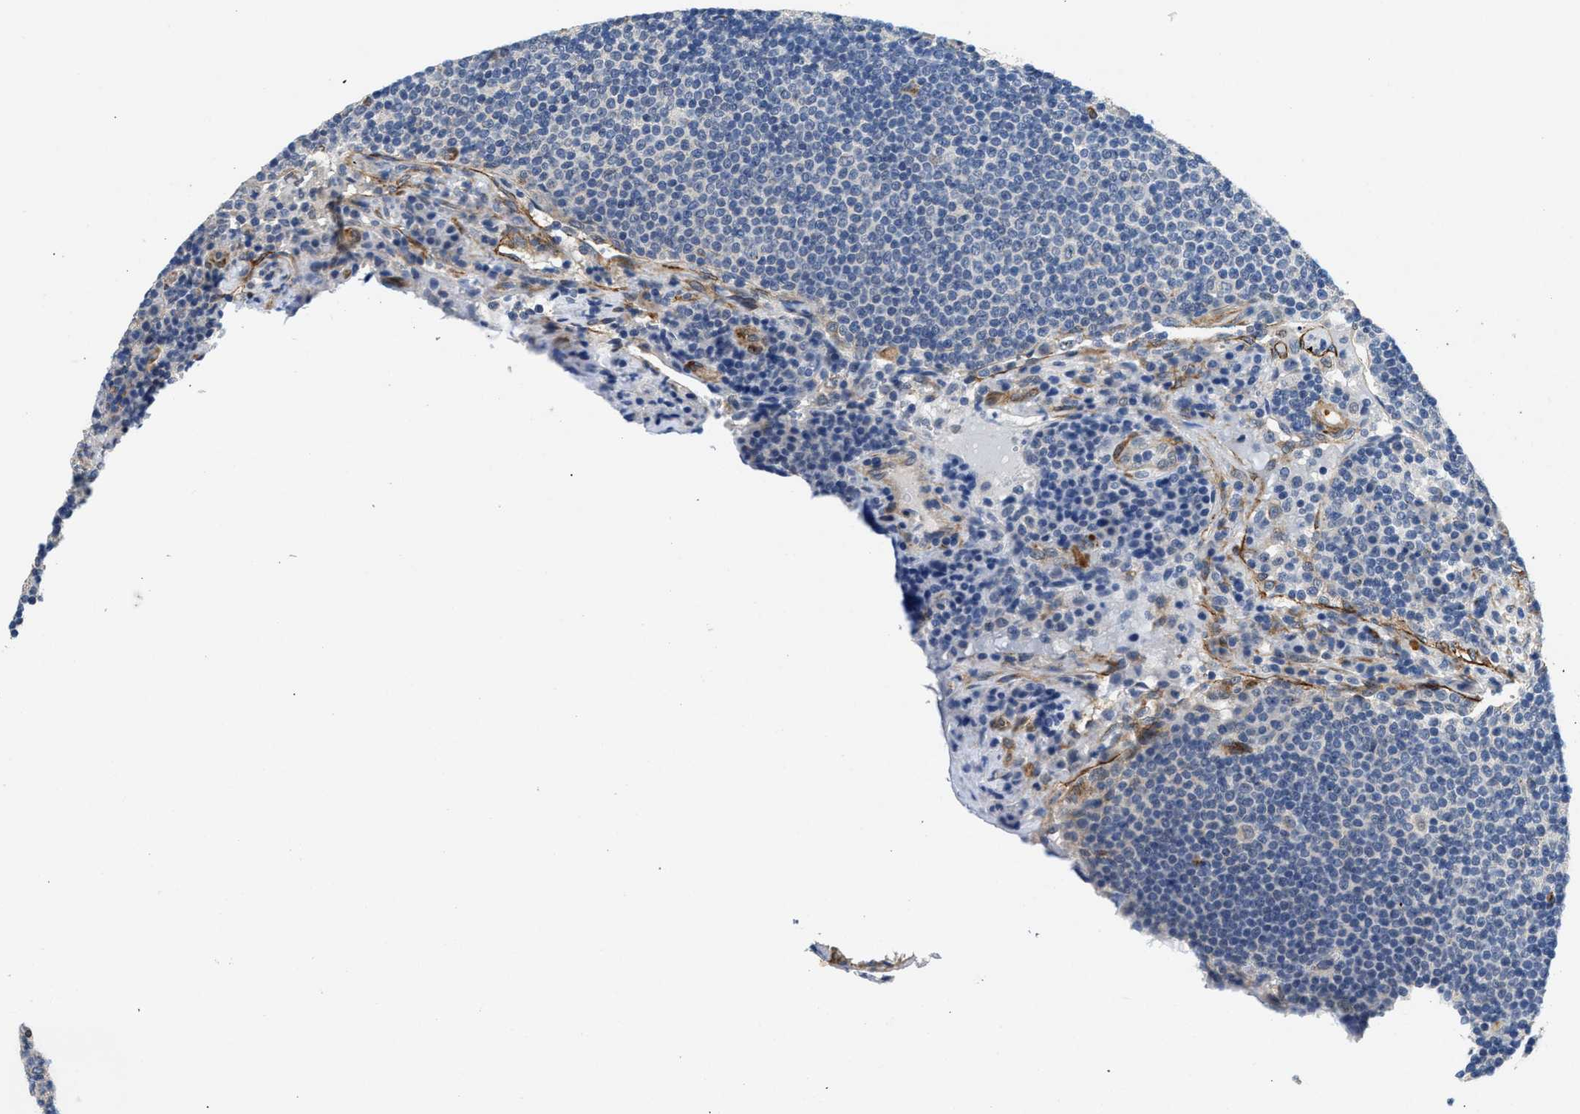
{"staining": {"intensity": "weak", "quantity": "<25%", "location": "cytoplasmic/membranous"}, "tissue": "lymph node", "cell_type": "Germinal center cells", "image_type": "normal", "snomed": [{"axis": "morphology", "description": "Normal tissue, NOS"}, {"axis": "topography", "description": "Lymph node"}], "caption": "Immunohistochemistry photomicrograph of benign human lymph node stained for a protein (brown), which exhibits no positivity in germinal center cells.", "gene": "RAPH1", "patient": {"sex": "female", "age": 53}}